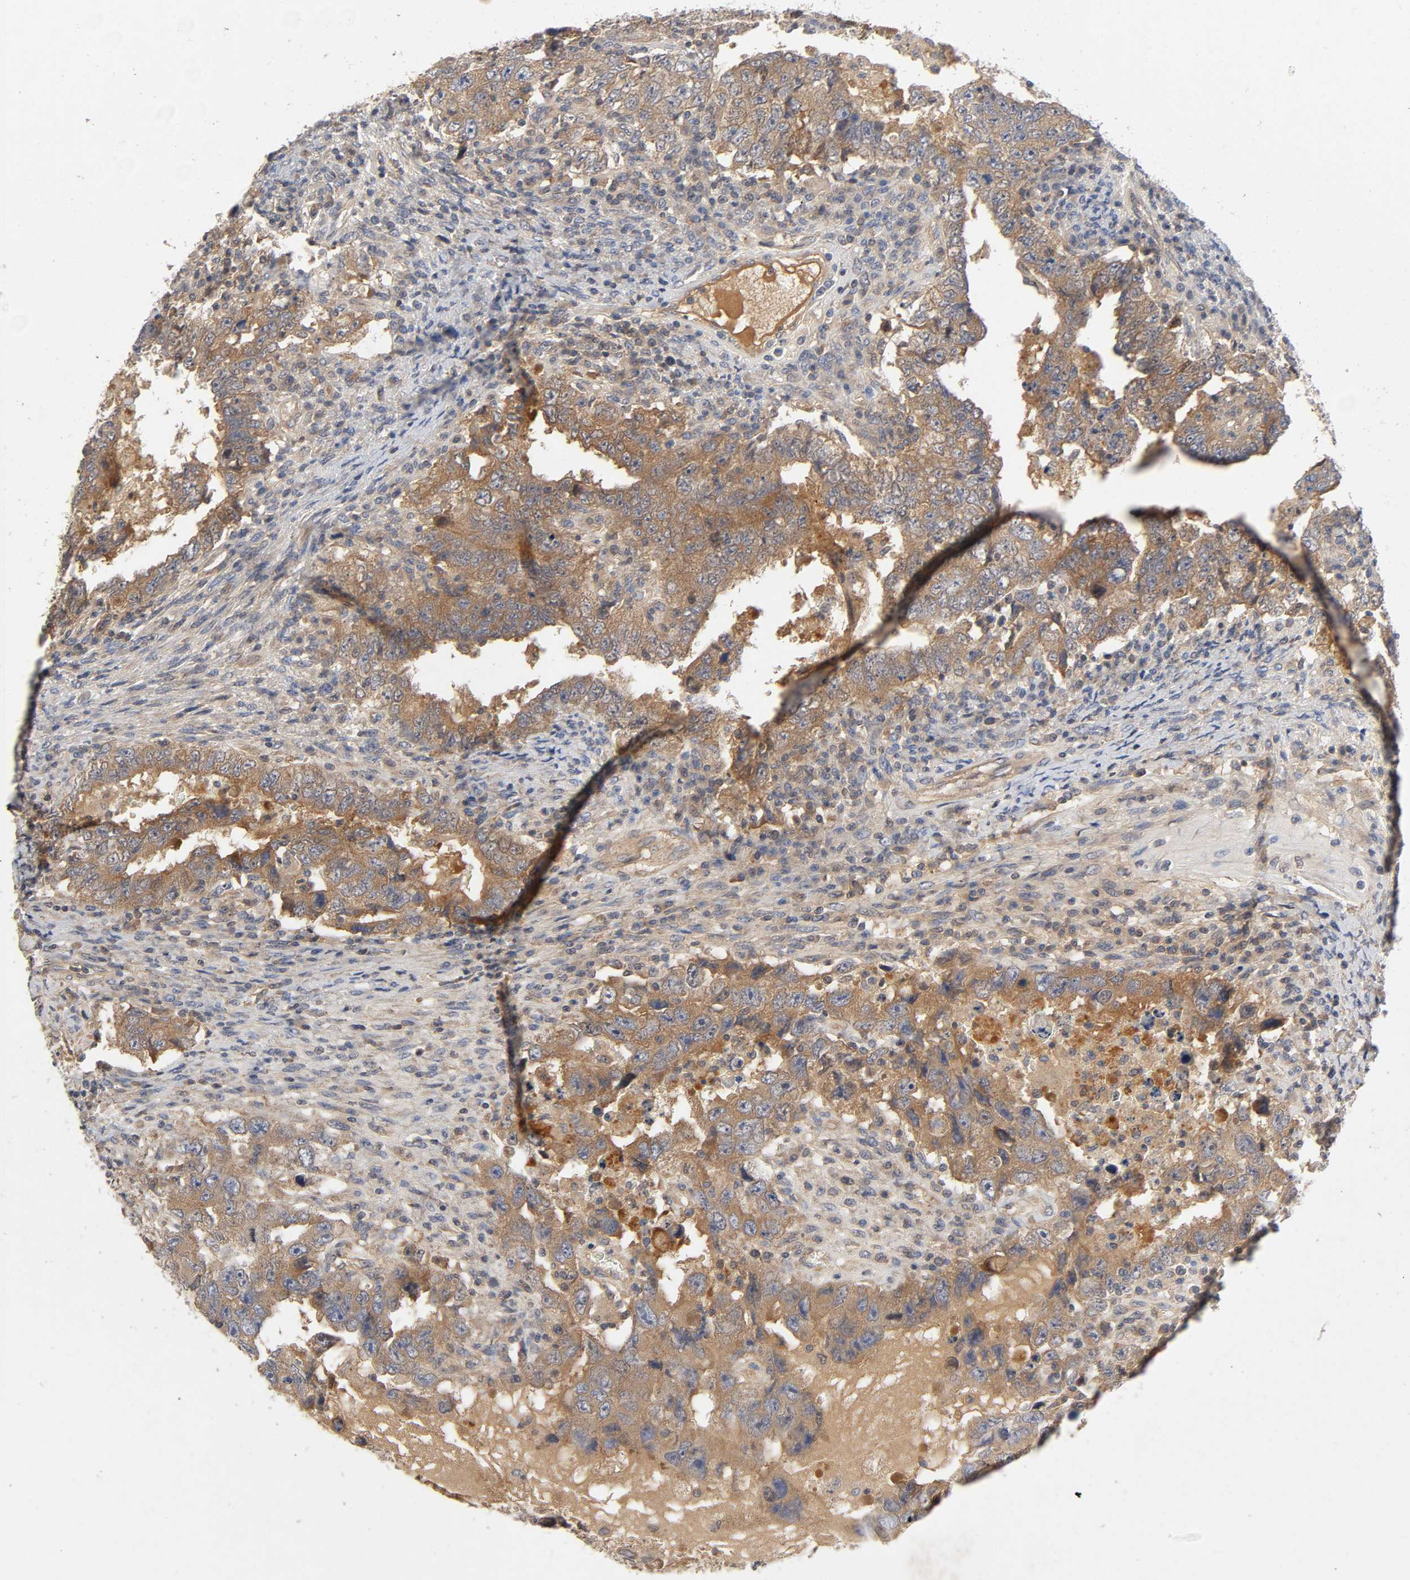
{"staining": {"intensity": "moderate", "quantity": ">75%", "location": "cytoplasmic/membranous"}, "tissue": "testis cancer", "cell_type": "Tumor cells", "image_type": "cancer", "snomed": [{"axis": "morphology", "description": "Carcinoma, Embryonal, NOS"}, {"axis": "topography", "description": "Testis"}], "caption": "This micrograph demonstrates IHC staining of human testis cancer (embryonal carcinoma), with medium moderate cytoplasmic/membranous staining in approximately >75% of tumor cells.", "gene": "CPB2", "patient": {"sex": "male", "age": 26}}